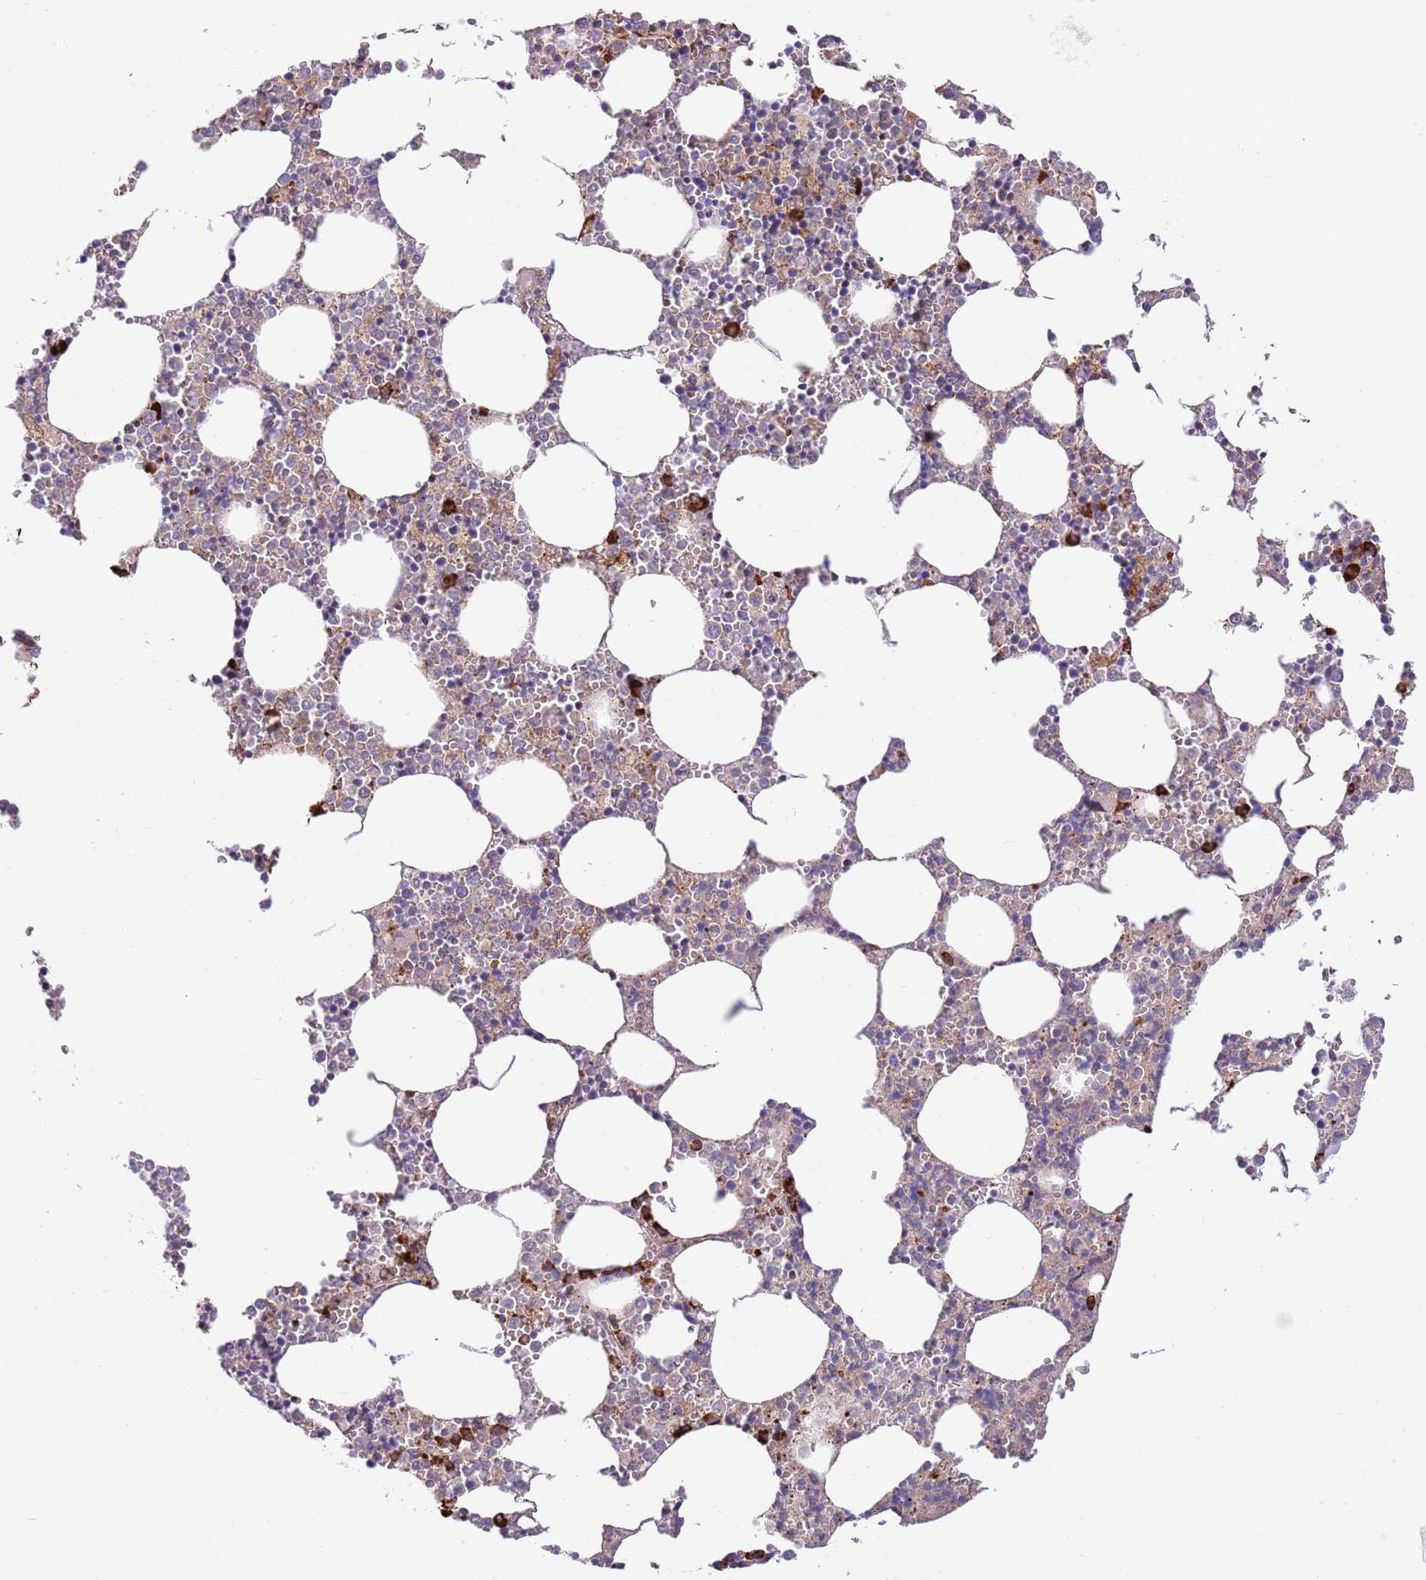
{"staining": {"intensity": "moderate", "quantity": "25%-75%", "location": "cytoplasmic/membranous"}, "tissue": "bone marrow", "cell_type": "Hematopoietic cells", "image_type": "normal", "snomed": [{"axis": "morphology", "description": "Normal tissue, NOS"}, {"axis": "topography", "description": "Bone marrow"}], "caption": "Protein analysis of unremarkable bone marrow exhibits moderate cytoplasmic/membranous staining in about 25%-75% of hematopoietic cells.", "gene": "DAND5", "patient": {"sex": "female", "age": 64}}